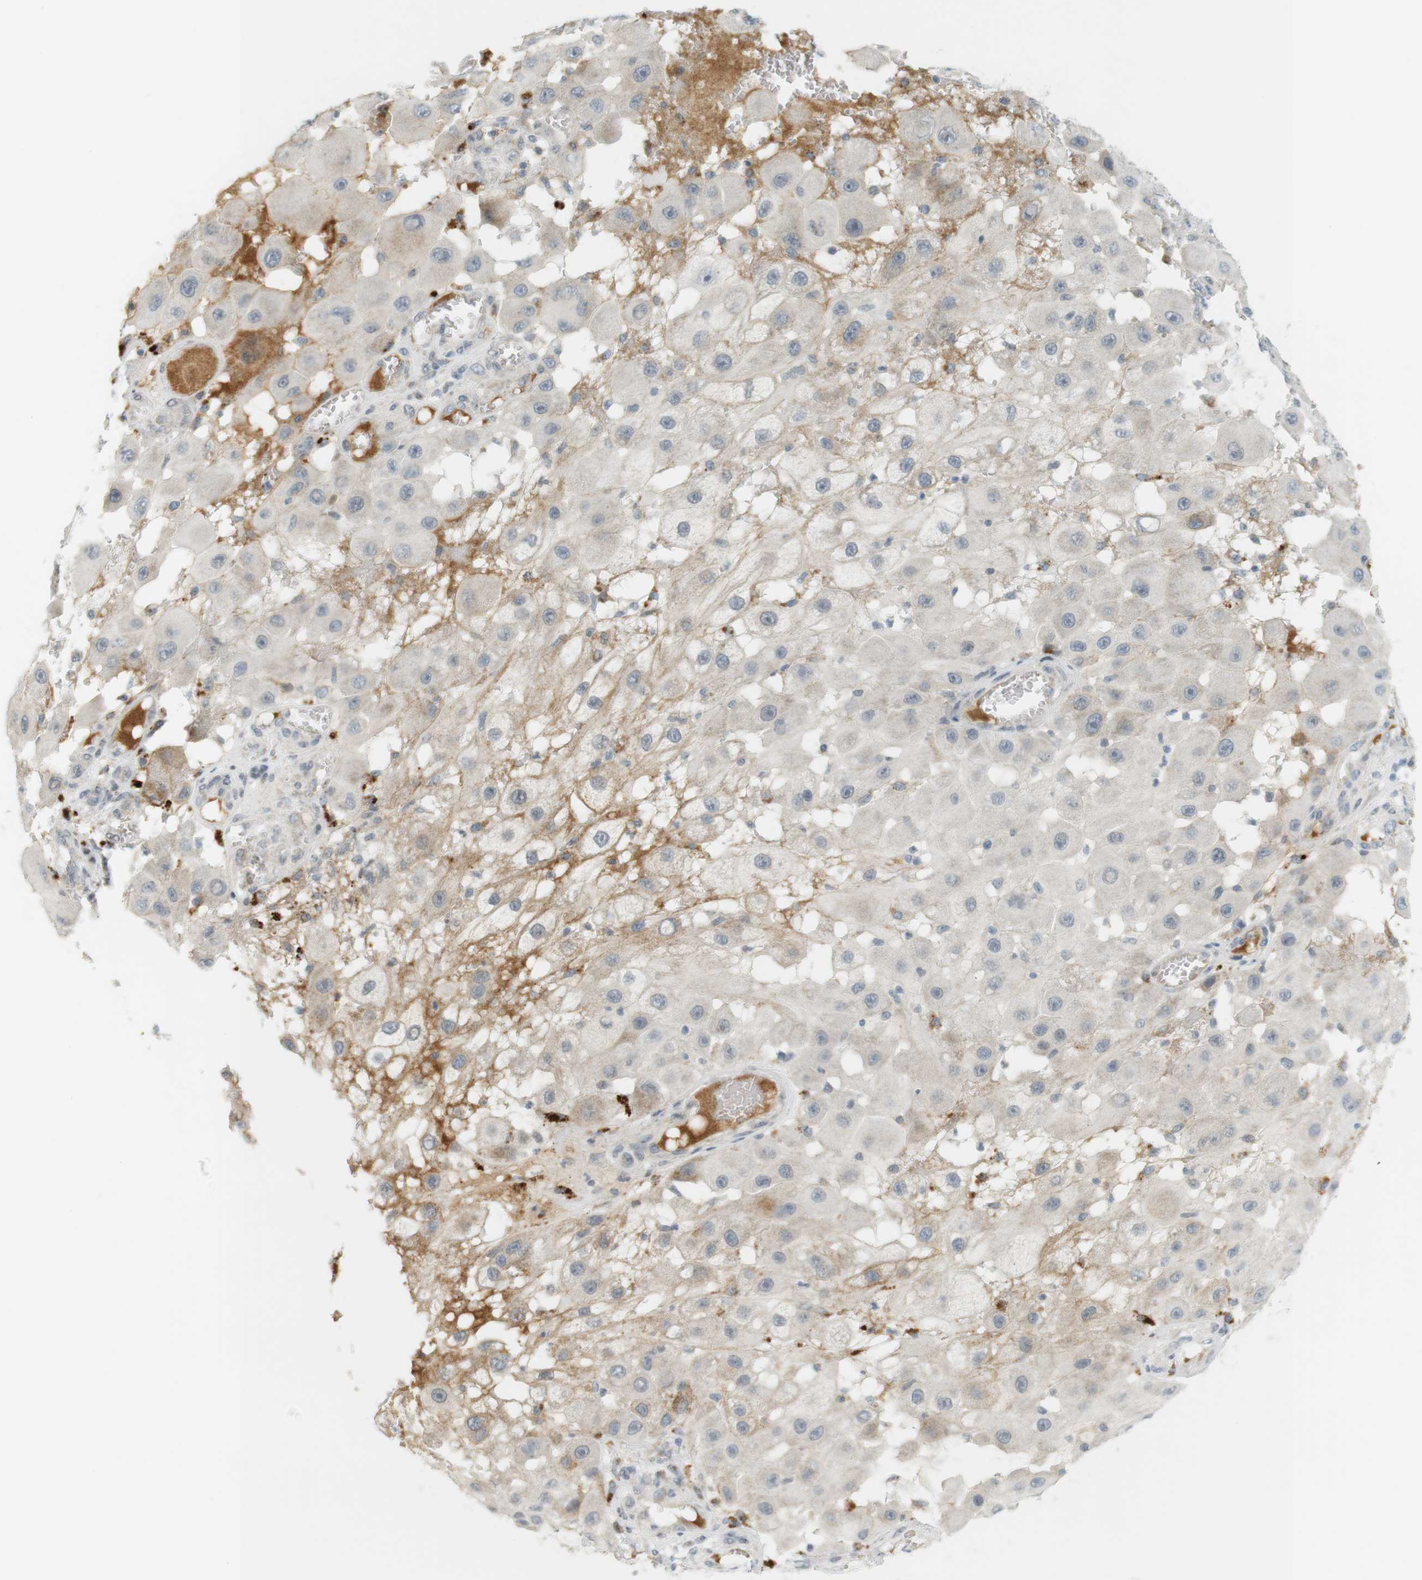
{"staining": {"intensity": "moderate", "quantity": "<25%", "location": "cytoplasmic/membranous"}, "tissue": "melanoma", "cell_type": "Tumor cells", "image_type": "cancer", "snomed": [{"axis": "morphology", "description": "Malignant melanoma, NOS"}, {"axis": "topography", "description": "Skin"}], "caption": "Immunohistochemical staining of melanoma displays low levels of moderate cytoplasmic/membranous expression in about <25% of tumor cells.", "gene": "DMC1", "patient": {"sex": "female", "age": 81}}